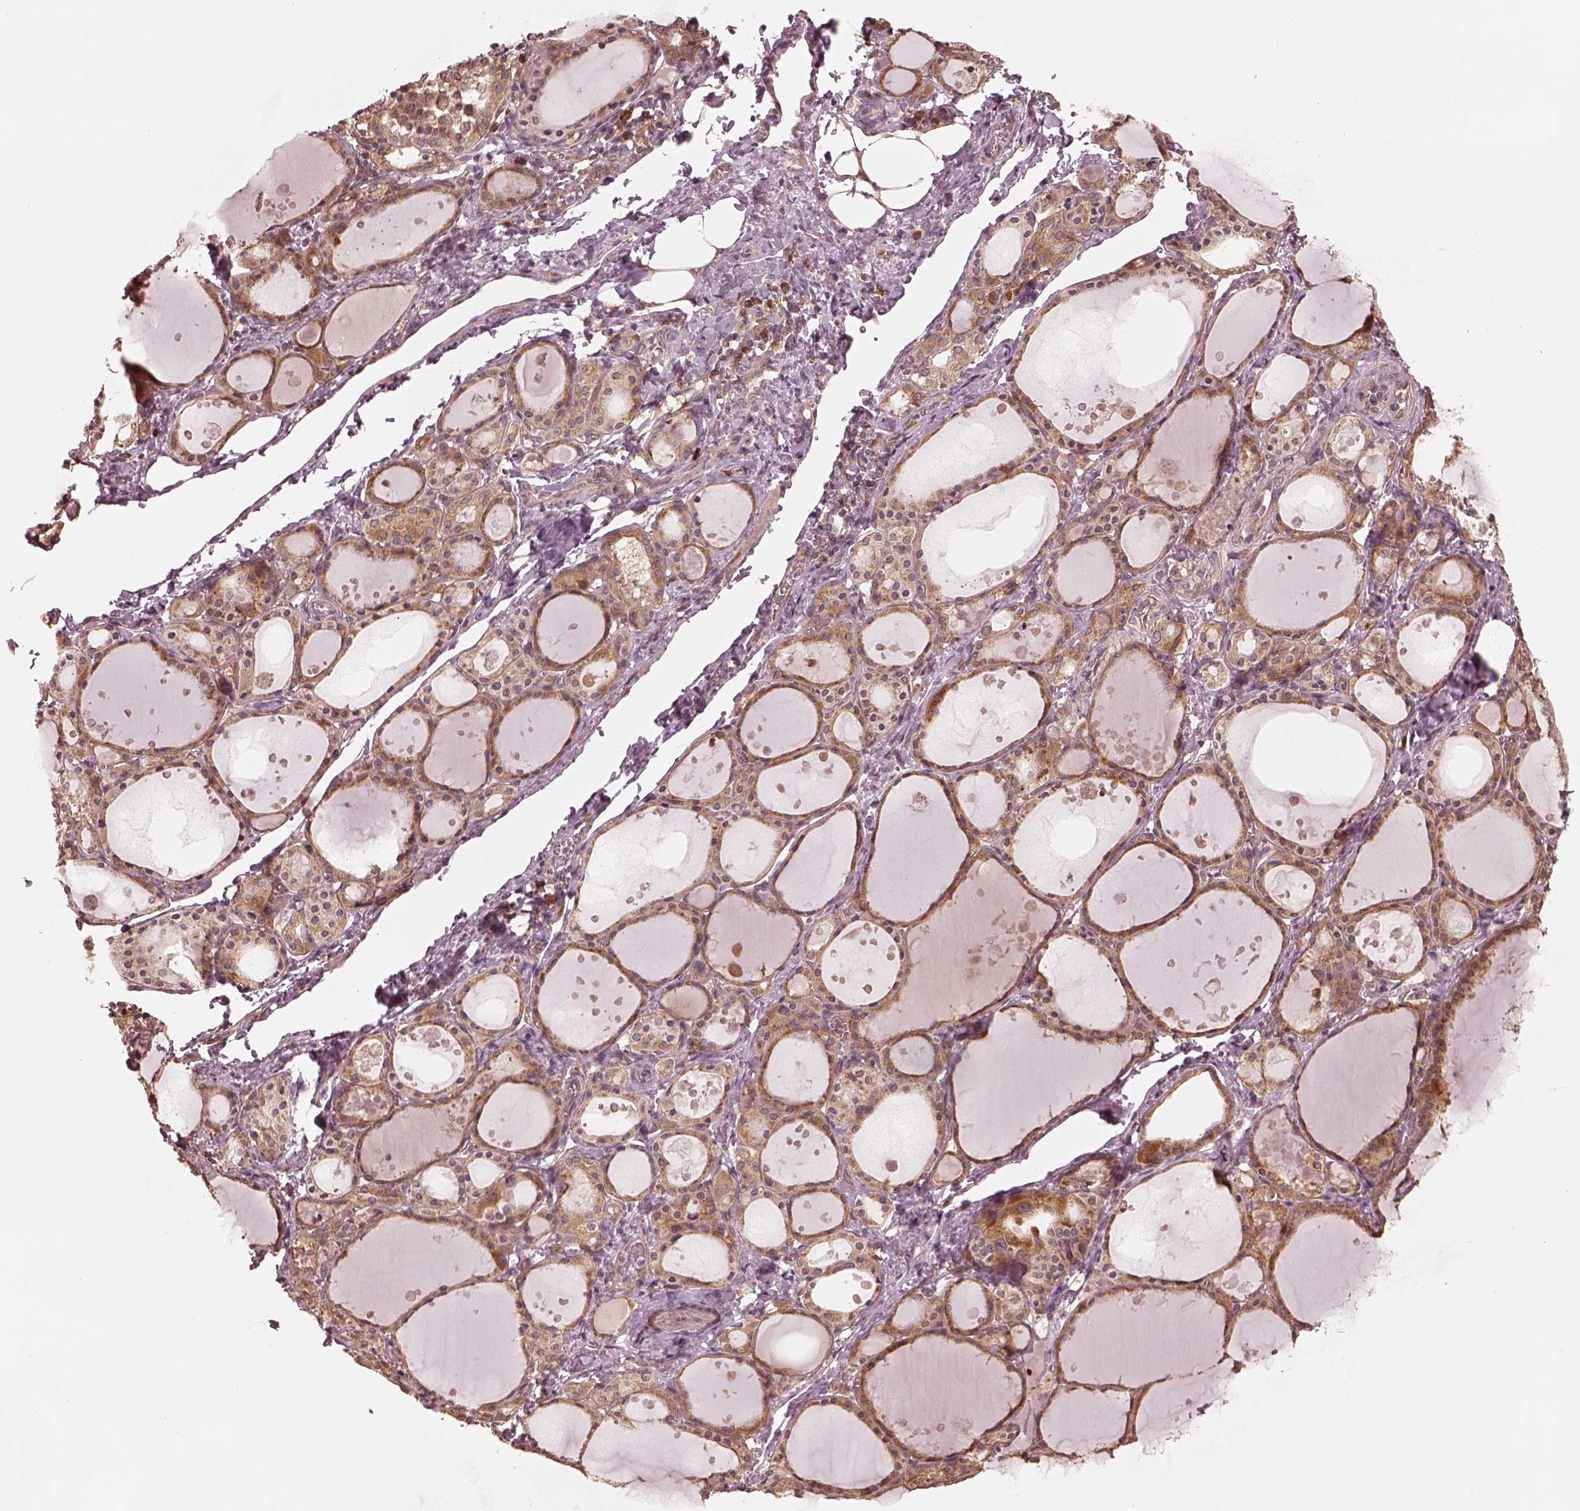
{"staining": {"intensity": "moderate", "quantity": ">75%", "location": "cytoplasmic/membranous"}, "tissue": "thyroid gland", "cell_type": "Glandular cells", "image_type": "normal", "snomed": [{"axis": "morphology", "description": "Normal tissue, NOS"}, {"axis": "topography", "description": "Thyroid gland"}], "caption": "Thyroid gland was stained to show a protein in brown. There is medium levels of moderate cytoplasmic/membranous positivity in approximately >75% of glandular cells. (brown staining indicates protein expression, while blue staining denotes nuclei).", "gene": "RPS5", "patient": {"sex": "male", "age": 68}}